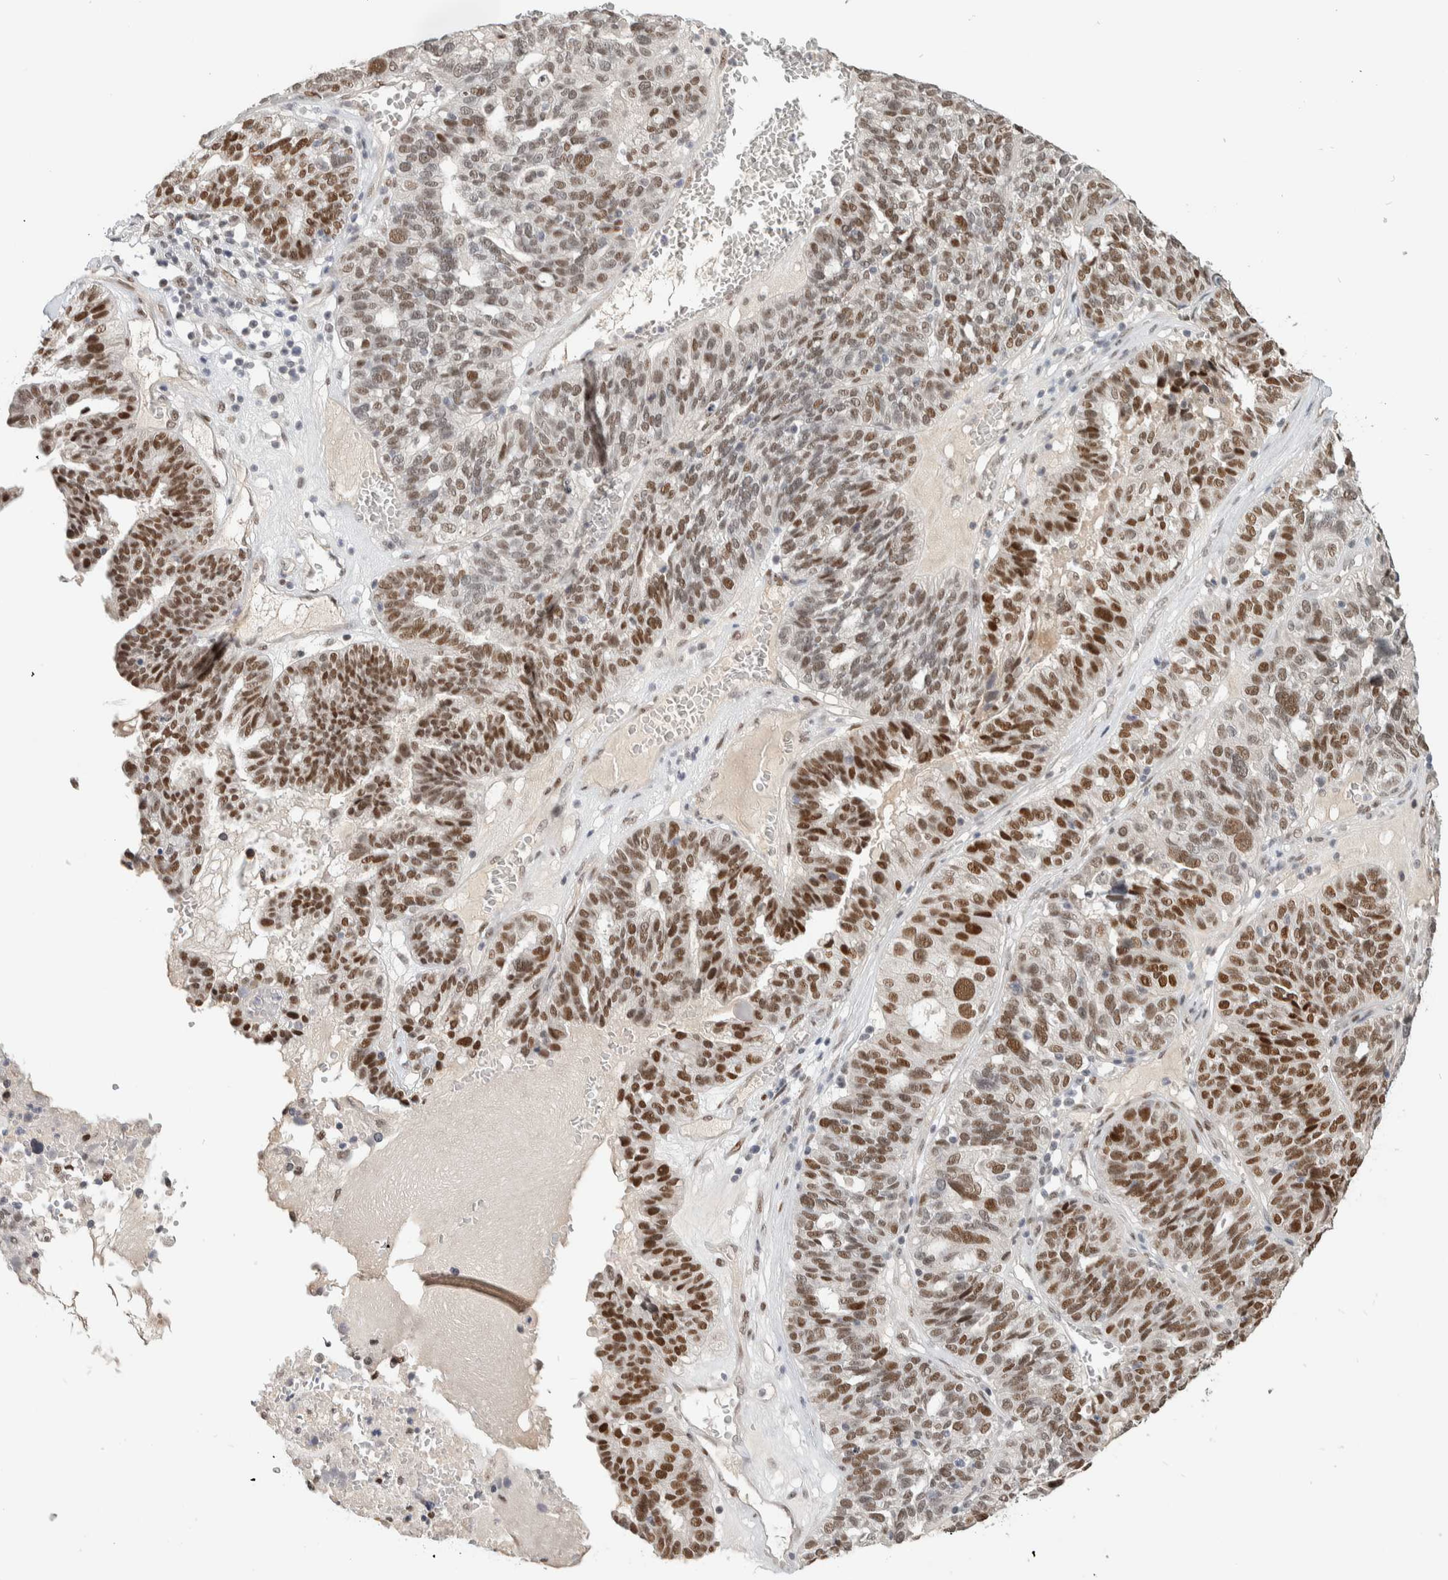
{"staining": {"intensity": "moderate", "quantity": ">75%", "location": "nuclear"}, "tissue": "ovarian cancer", "cell_type": "Tumor cells", "image_type": "cancer", "snomed": [{"axis": "morphology", "description": "Cystadenocarcinoma, serous, NOS"}, {"axis": "topography", "description": "Ovary"}], "caption": "Protein staining of ovarian cancer (serous cystadenocarcinoma) tissue exhibits moderate nuclear expression in about >75% of tumor cells. Using DAB (brown) and hematoxylin (blue) stains, captured at high magnification using brightfield microscopy.", "gene": "PUS7", "patient": {"sex": "female", "age": 59}}